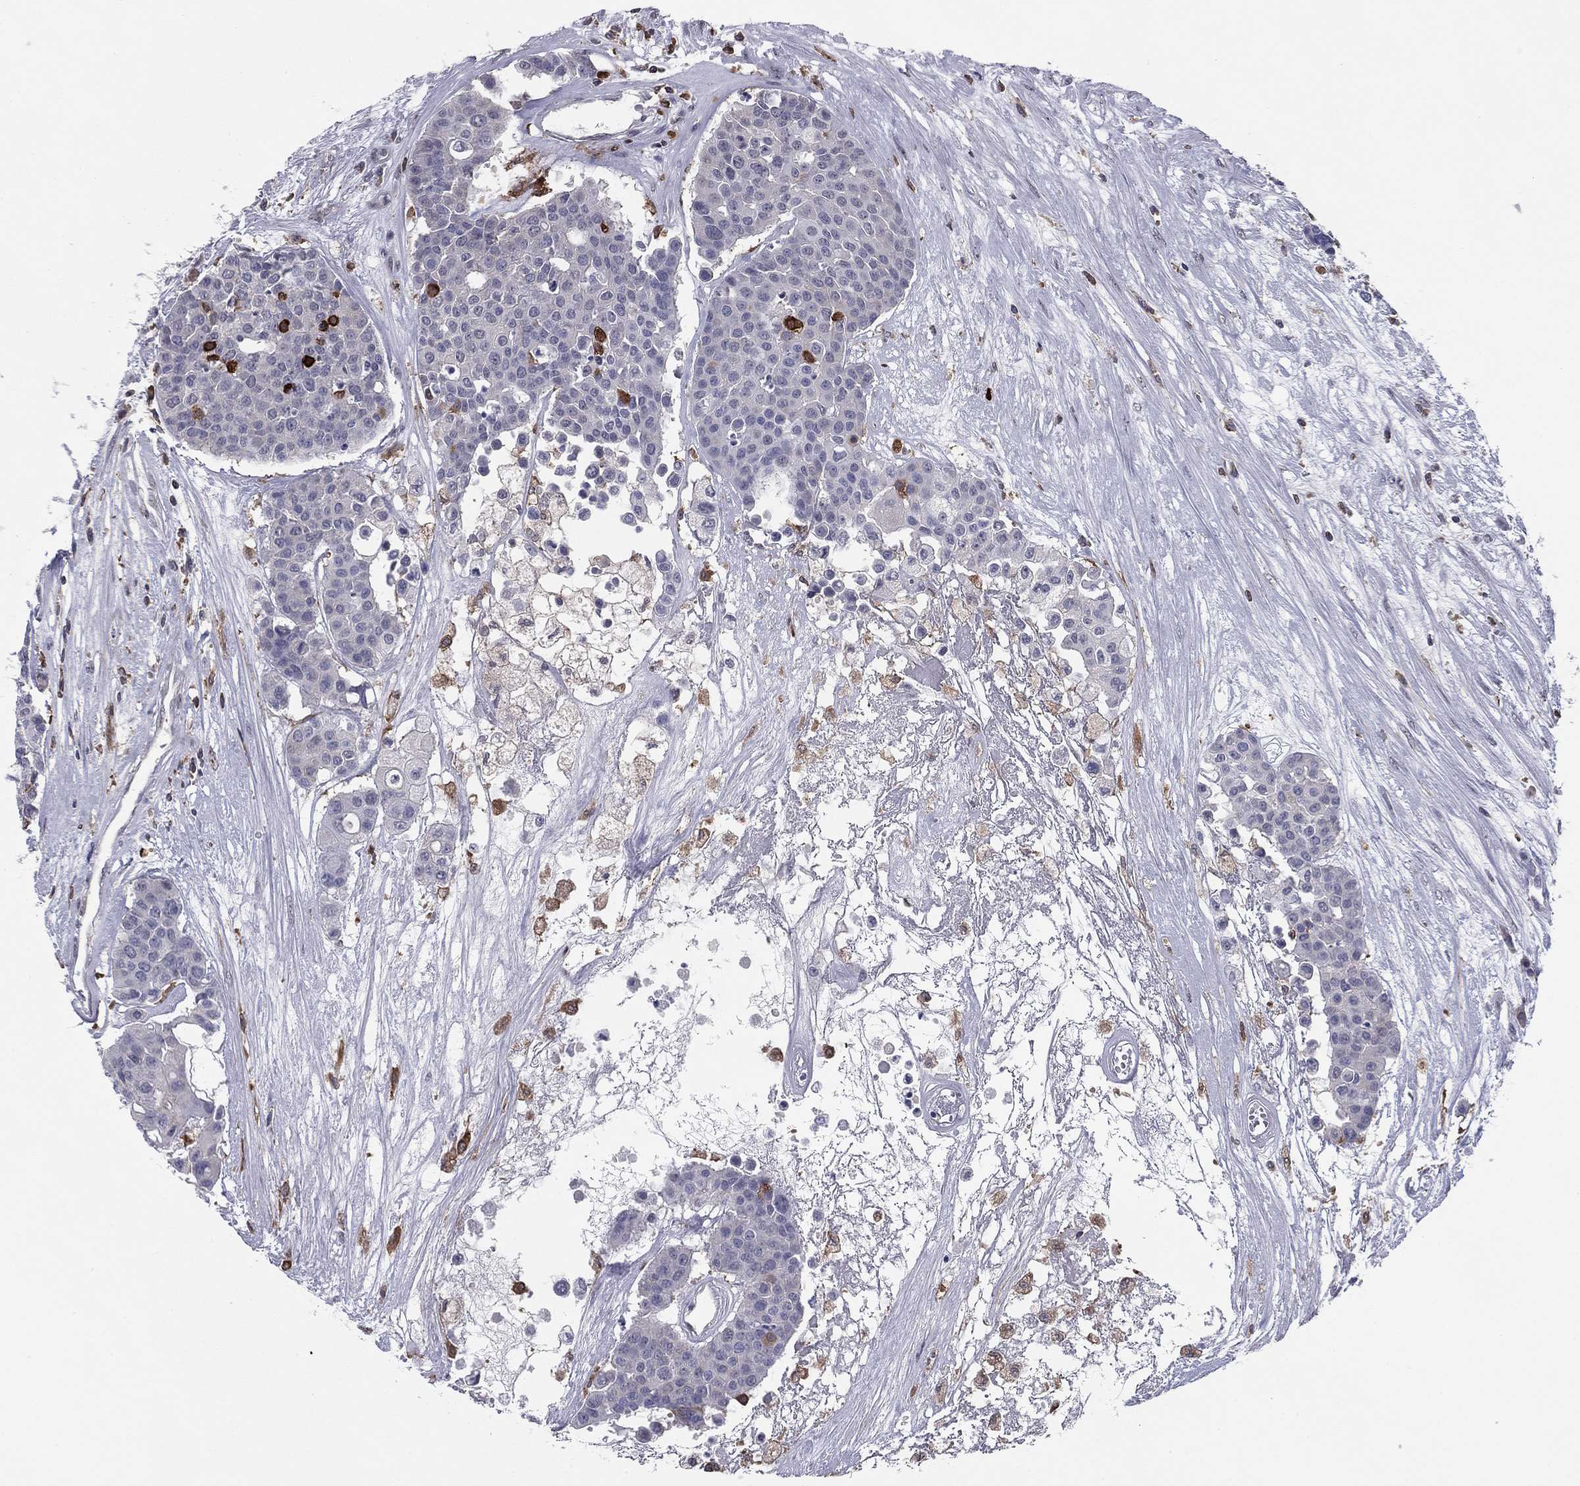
{"staining": {"intensity": "negative", "quantity": "none", "location": "none"}, "tissue": "carcinoid", "cell_type": "Tumor cells", "image_type": "cancer", "snomed": [{"axis": "morphology", "description": "Carcinoid, malignant, NOS"}, {"axis": "topography", "description": "Colon"}], "caption": "Immunohistochemistry image of neoplastic tissue: human carcinoid stained with DAB (3,3'-diaminobenzidine) displays no significant protein staining in tumor cells.", "gene": "PLCB2", "patient": {"sex": "male", "age": 81}}